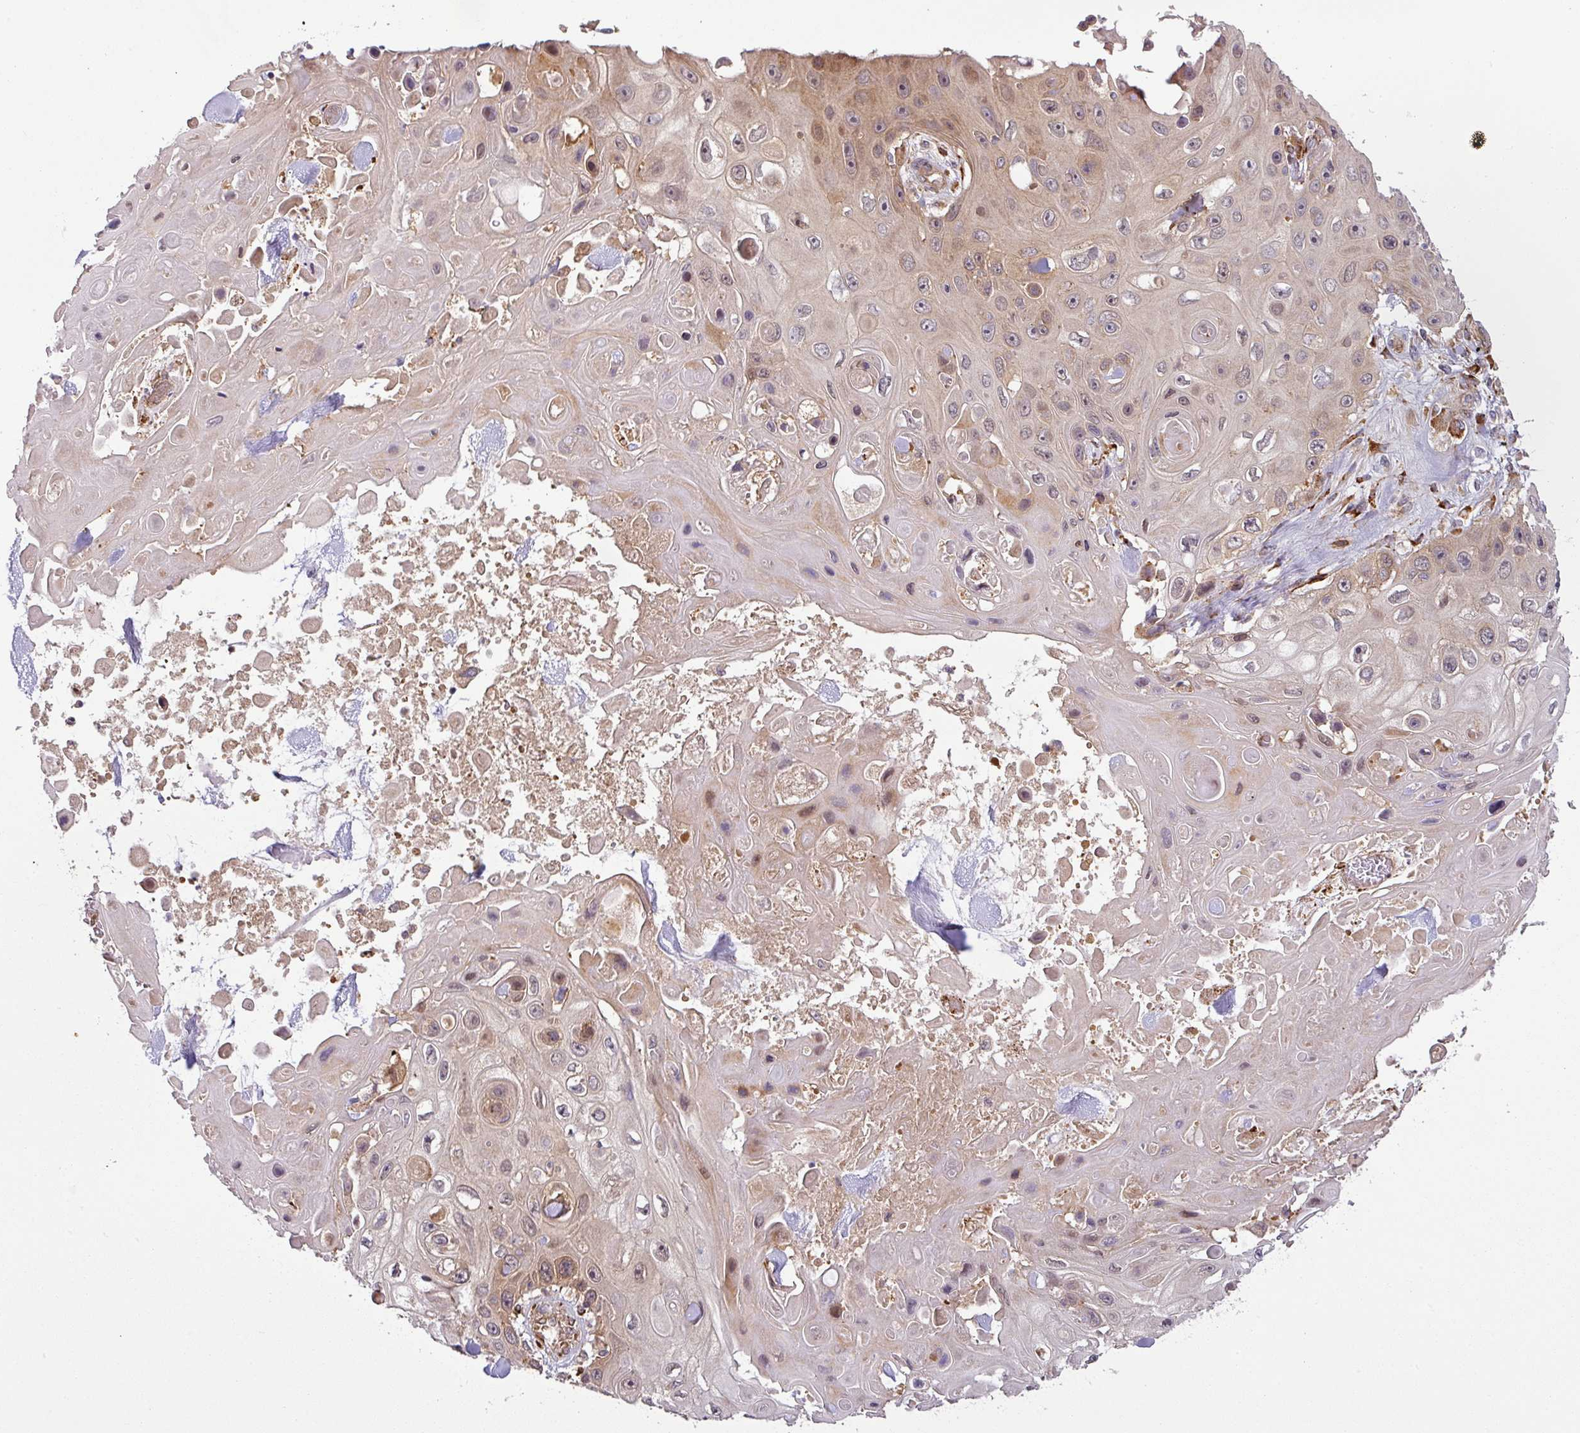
{"staining": {"intensity": "weak", "quantity": "25%-75%", "location": "cytoplasmic/membranous"}, "tissue": "skin cancer", "cell_type": "Tumor cells", "image_type": "cancer", "snomed": [{"axis": "morphology", "description": "Squamous cell carcinoma, NOS"}, {"axis": "topography", "description": "Skin"}], "caption": "Immunohistochemical staining of skin squamous cell carcinoma displays low levels of weak cytoplasmic/membranous protein positivity in approximately 25%-75% of tumor cells.", "gene": "ART1", "patient": {"sex": "male", "age": 82}}